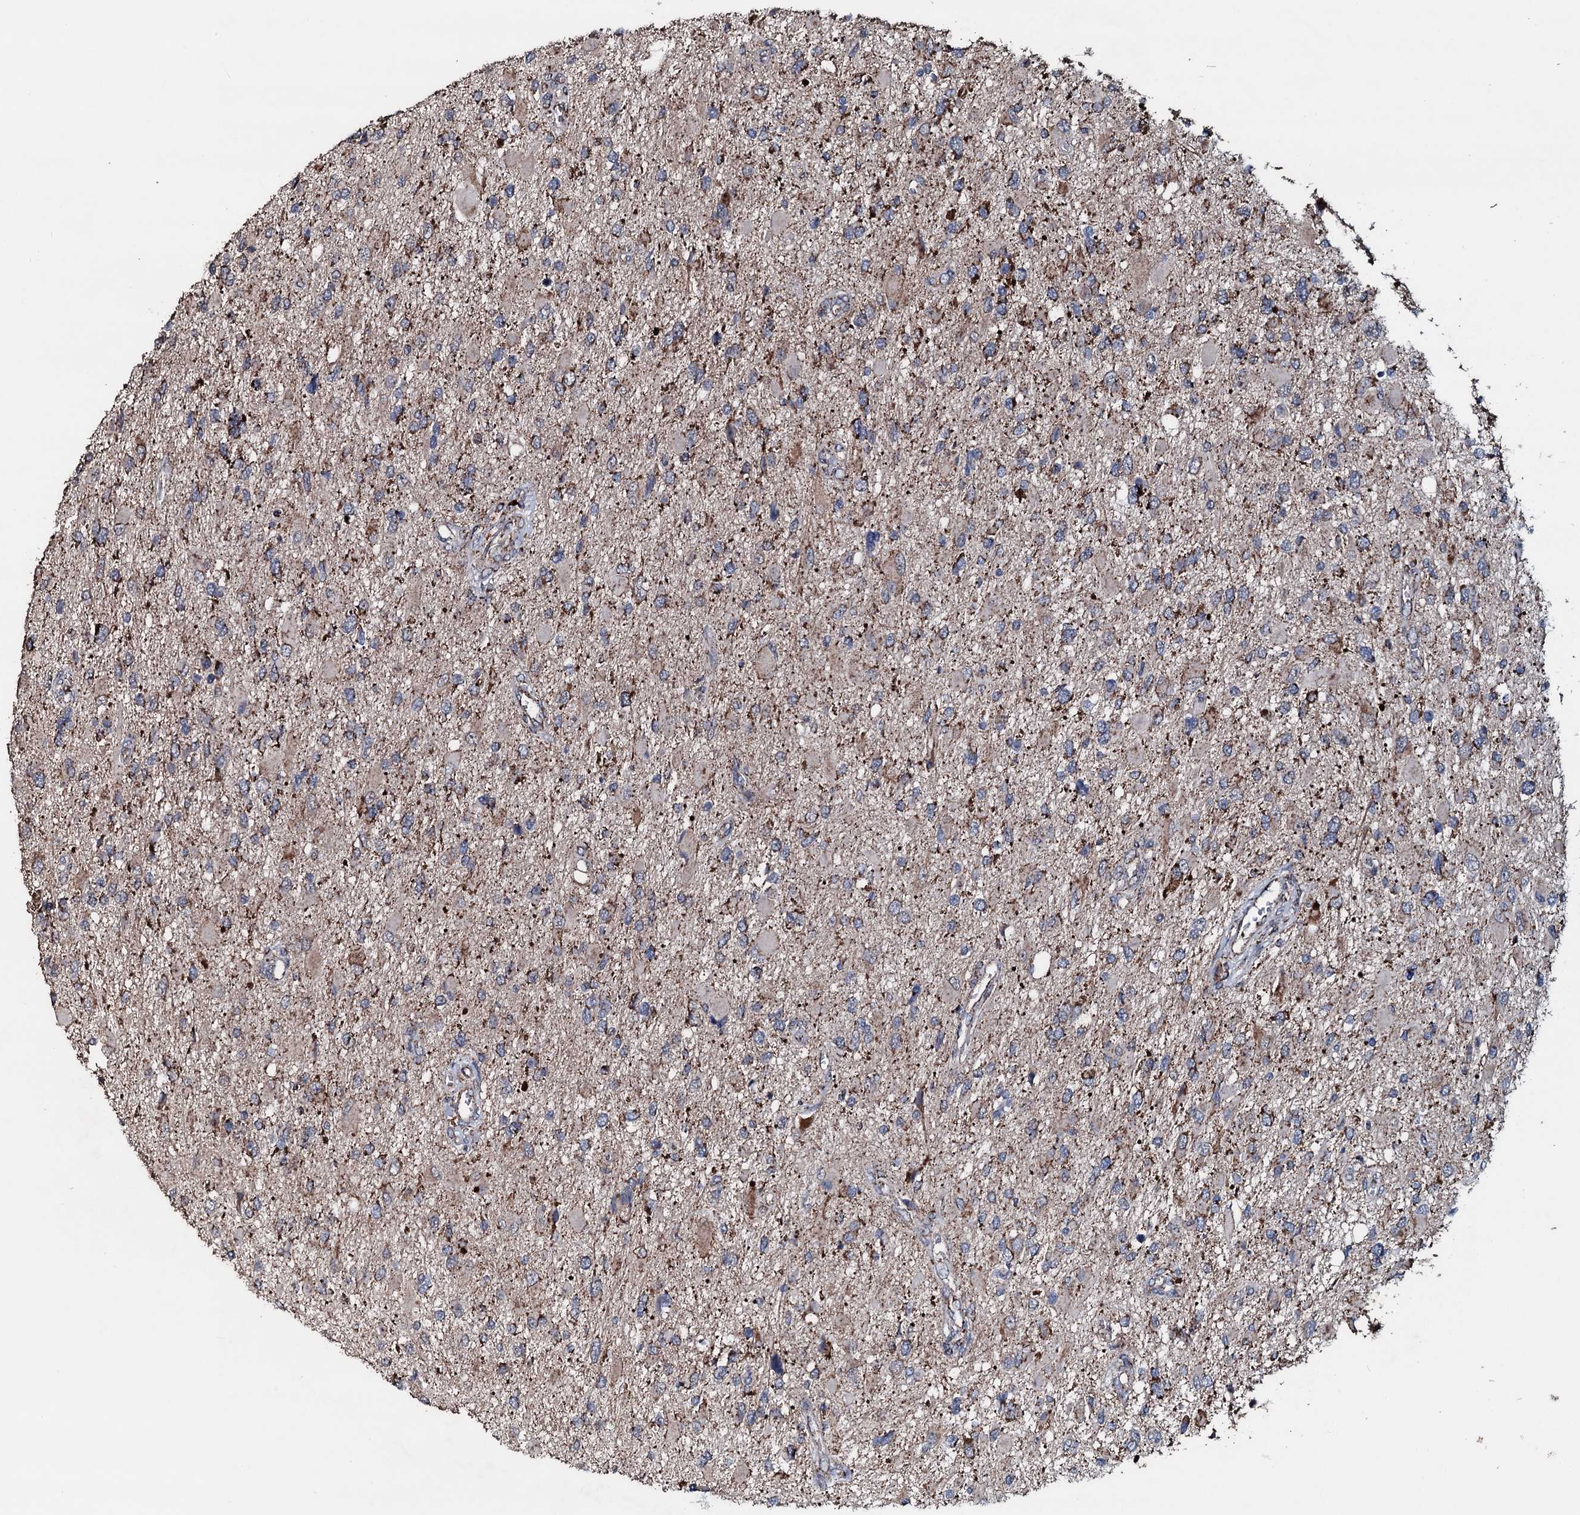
{"staining": {"intensity": "moderate", "quantity": "<25%", "location": "cytoplasmic/membranous"}, "tissue": "glioma", "cell_type": "Tumor cells", "image_type": "cancer", "snomed": [{"axis": "morphology", "description": "Glioma, malignant, High grade"}, {"axis": "topography", "description": "Brain"}], "caption": "A histopathology image of human high-grade glioma (malignant) stained for a protein demonstrates moderate cytoplasmic/membranous brown staining in tumor cells.", "gene": "DYNC2I2", "patient": {"sex": "male", "age": 53}}